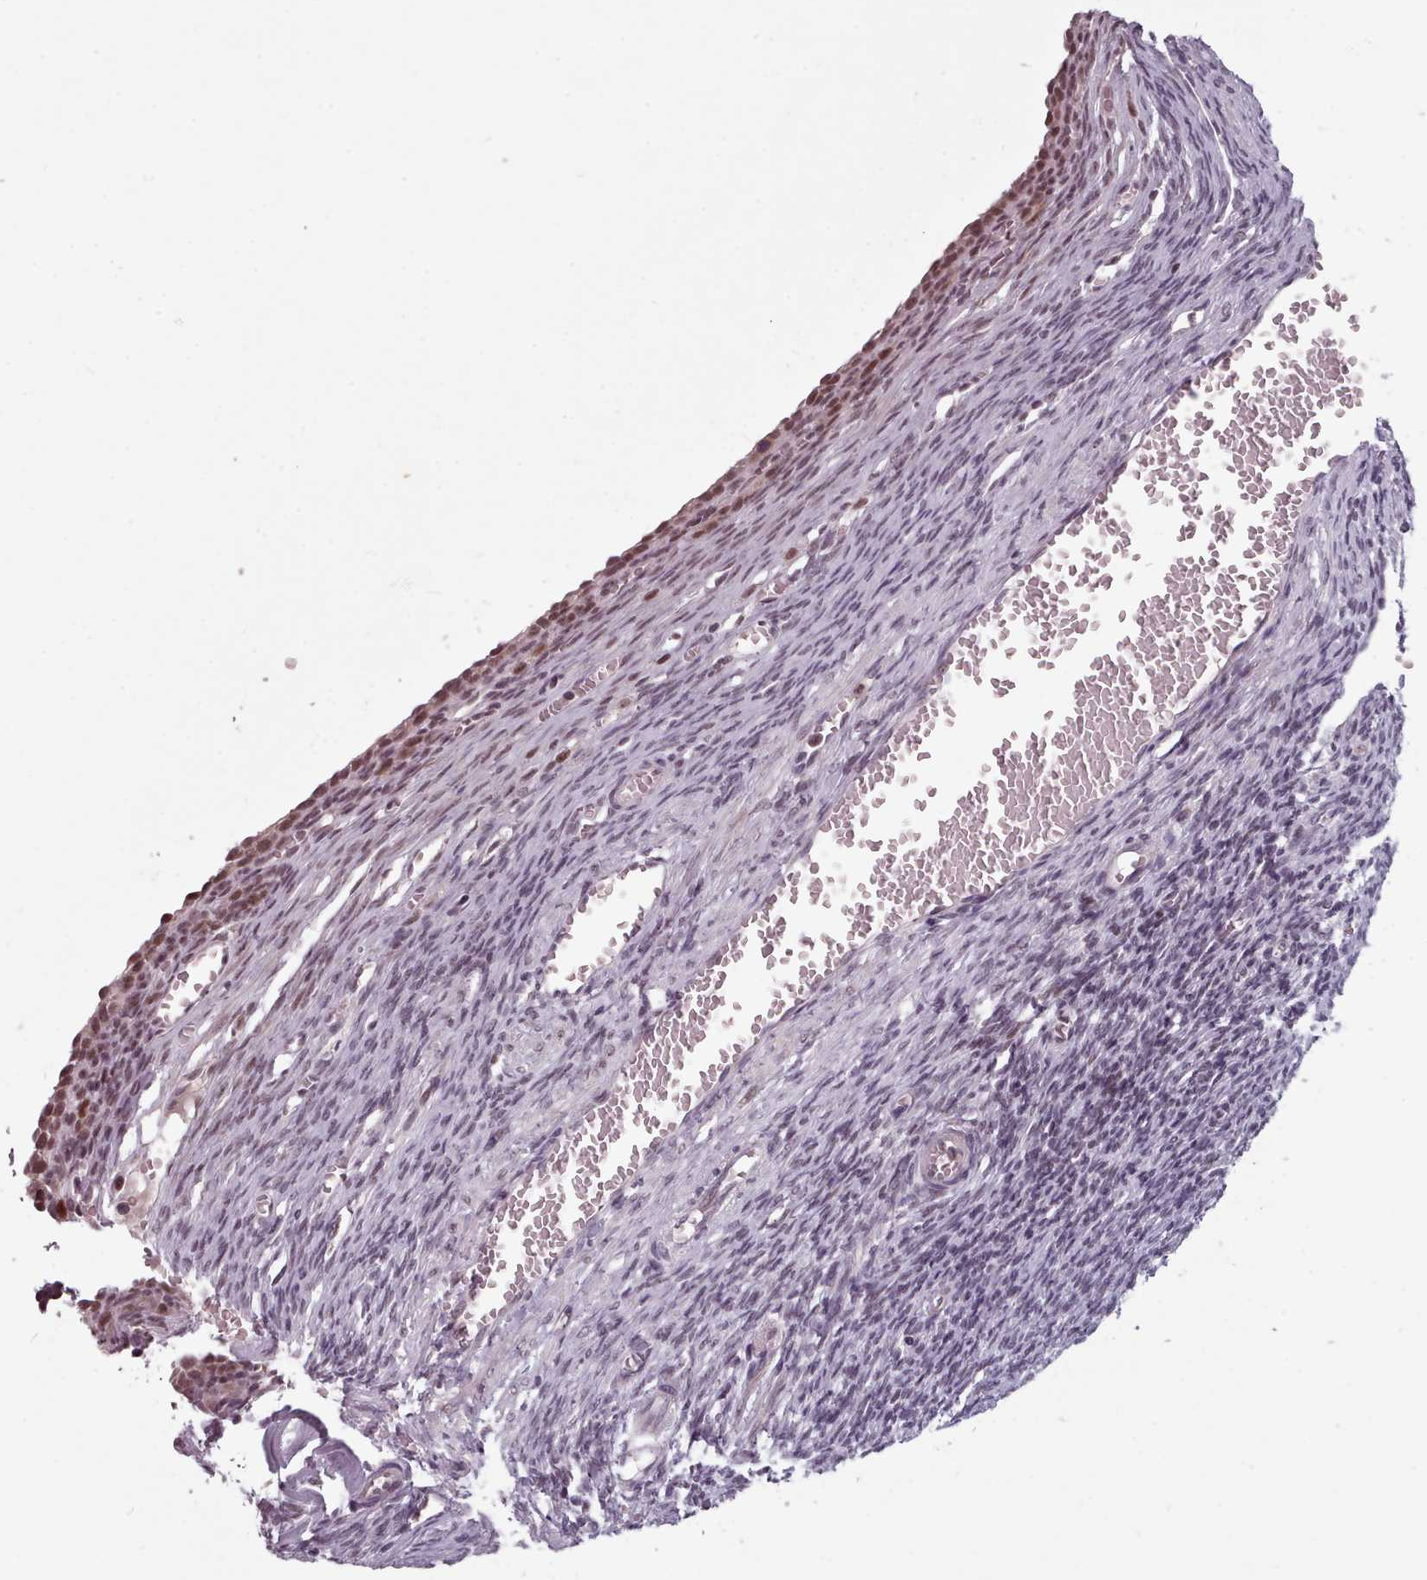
{"staining": {"intensity": "weak", "quantity": ">75%", "location": "nuclear"}, "tissue": "ovary", "cell_type": "Follicle cells", "image_type": "normal", "snomed": [{"axis": "morphology", "description": "Normal tissue, NOS"}, {"axis": "topography", "description": "Ovary"}], "caption": "DAB (3,3'-diaminobenzidine) immunohistochemical staining of unremarkable ovary displays weak nuclear protein expression in approximately >75% of follicle cells.", "gene": "SRSF9", "patient": {"sex": "female", "age": 27}}